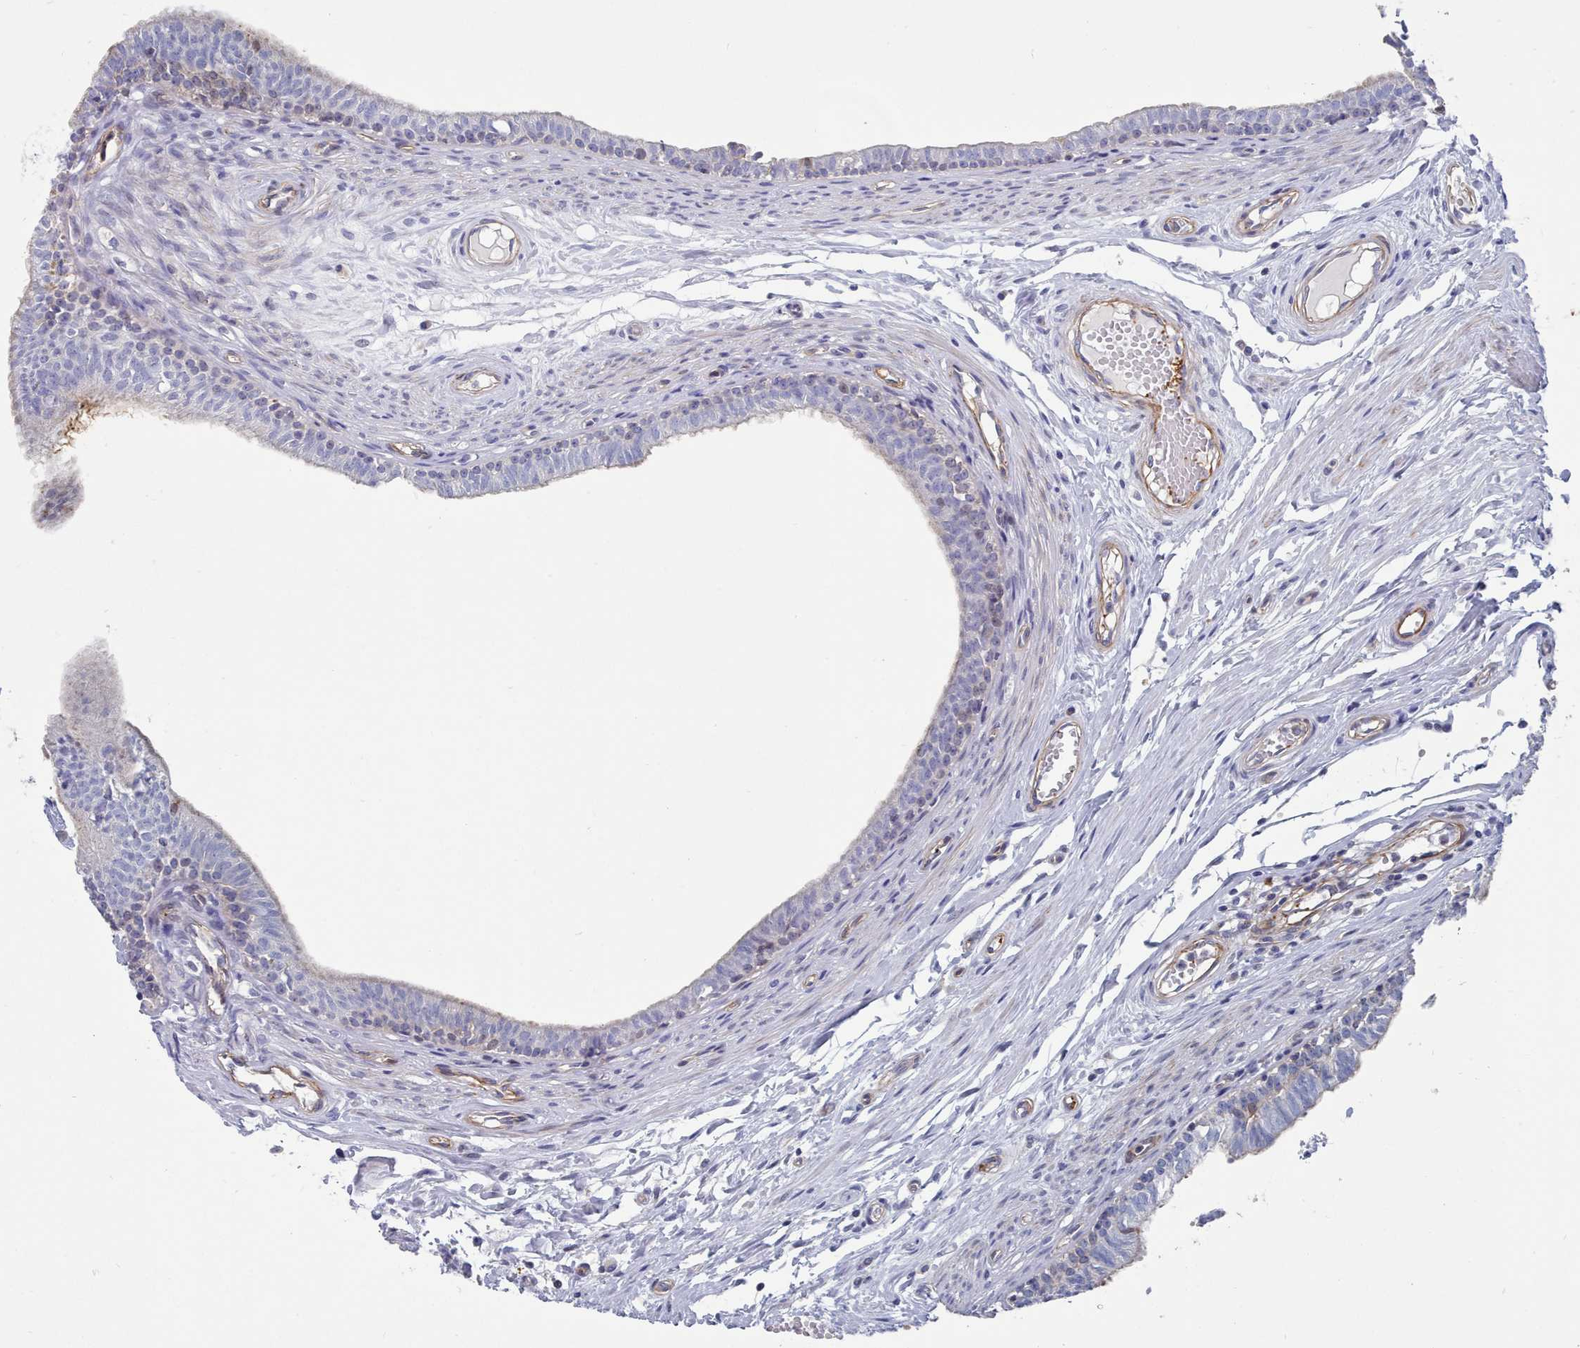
{"staining": {"intensity": "strong", "quantity": "<25%", "location": "cytoplasmic/membranous"}, "tissue": "epididymis", "cell_type": "Glandular cells", "image_type": "normal", "snomed": [{"axis": "morphology", "description": "Normal tissue, NOS"}, {"axis": "topography", "description": "Epididymis, spermatic cord, NOS"}], "caption": "Immunohistochemistry (IHC) of unremarkable human epididymis exhibits medium levels of strong cytoplasmic/membranous staining in approximately <25% of glandular cells.", "gene": "G6PC1", "patient": {"sex": "male", "age": 22}}